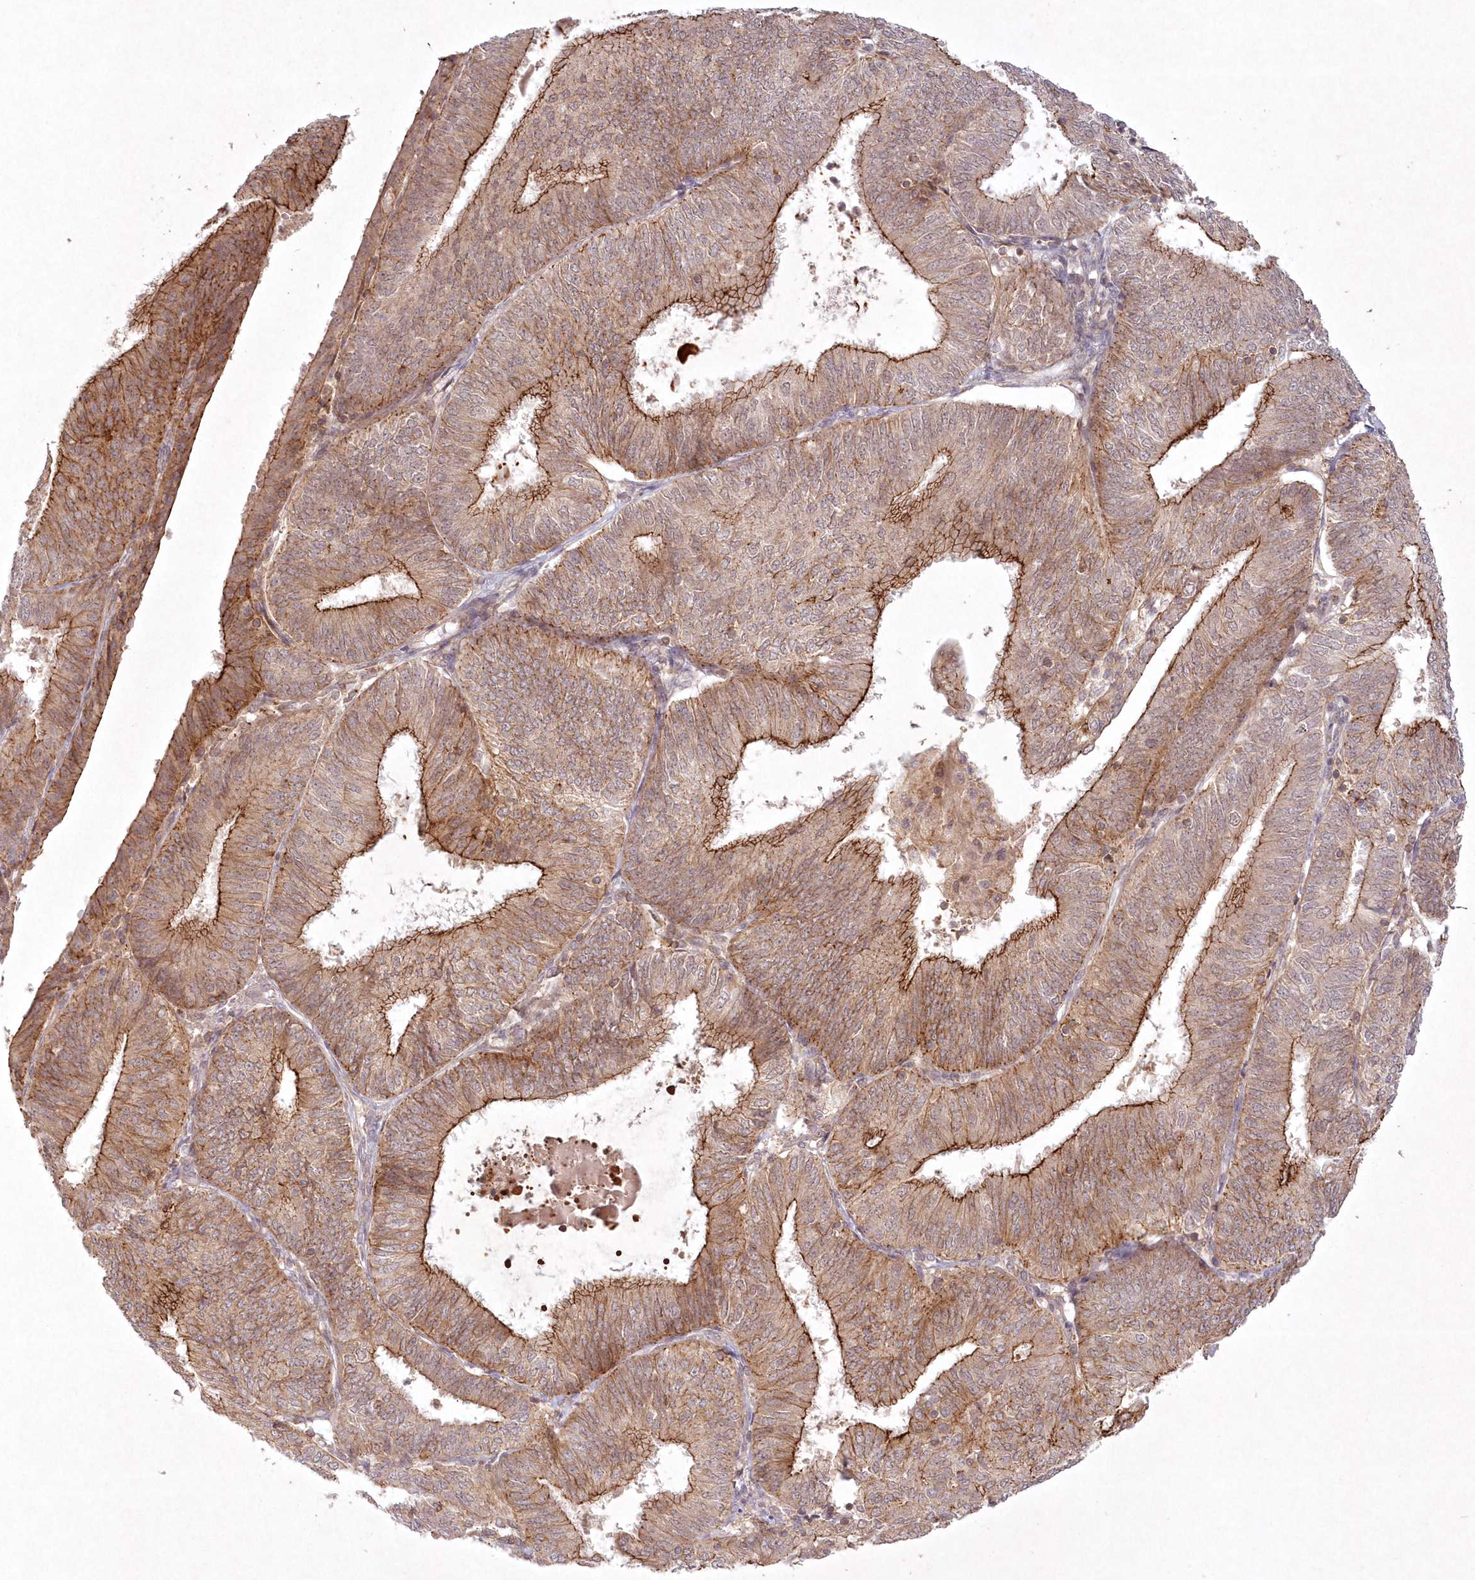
{"staining": {"intensity": "strong", "quantity": "25%-75%", "location": "cytoplasmic/membranous,nuclear"}, "tissue": "endometrial cancer", "cell_type": "Tumor cells", "image_type": "cancer", "snomed": [{"axis": "morphology", "description": "Adenocarcinoma, NOS"}, {"axis": "topography", "description": "Endometrium"}], "caption": "Endometrial cancer stained with DAB immunohistochemistry exhibits high levels of strong cytoplasmic/membranous and nuclear staining in about 25%-75% of tumor cells.", "gene": "TOGARAM2", "patient": {"sex": "female", "age": 58}}